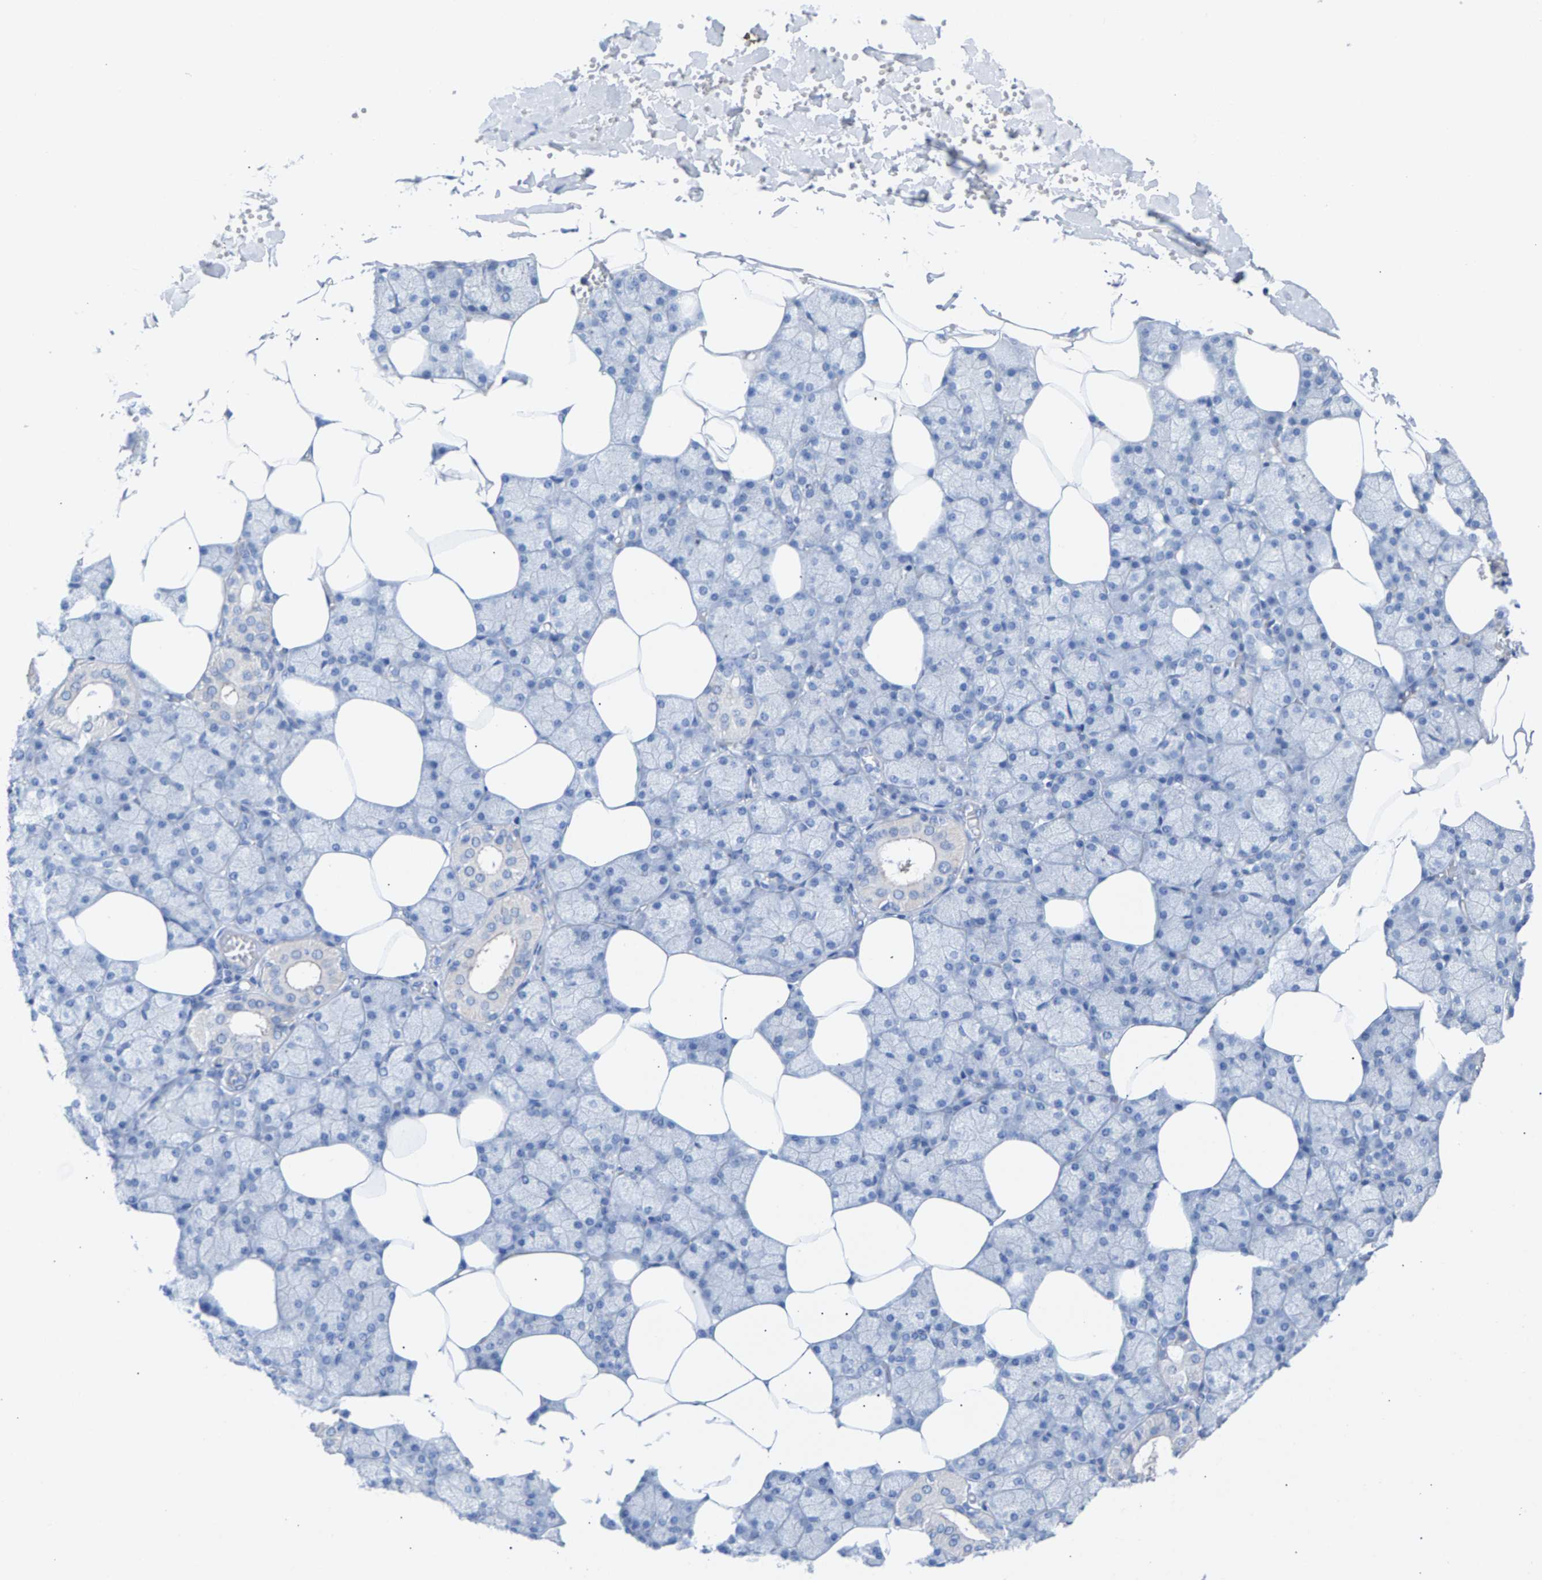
{"staining": {"intensity": "negative", "quantity": "none", "location": "none"}, "tissue": "salivary gland", "cell_type": "Glandular cells", "image_type": "normal", "snomed": [{"axis": "morphology", "description": "Normal tissue, NOS"}, {"axis": "topography", "description": "Salivary gland"}], "caption": "Micrograph shows no significant protein expression in glandular cells of unremarkable salivary gland.", "gene": "CPA1", "patient": {"sex": "male", "age": 62}}